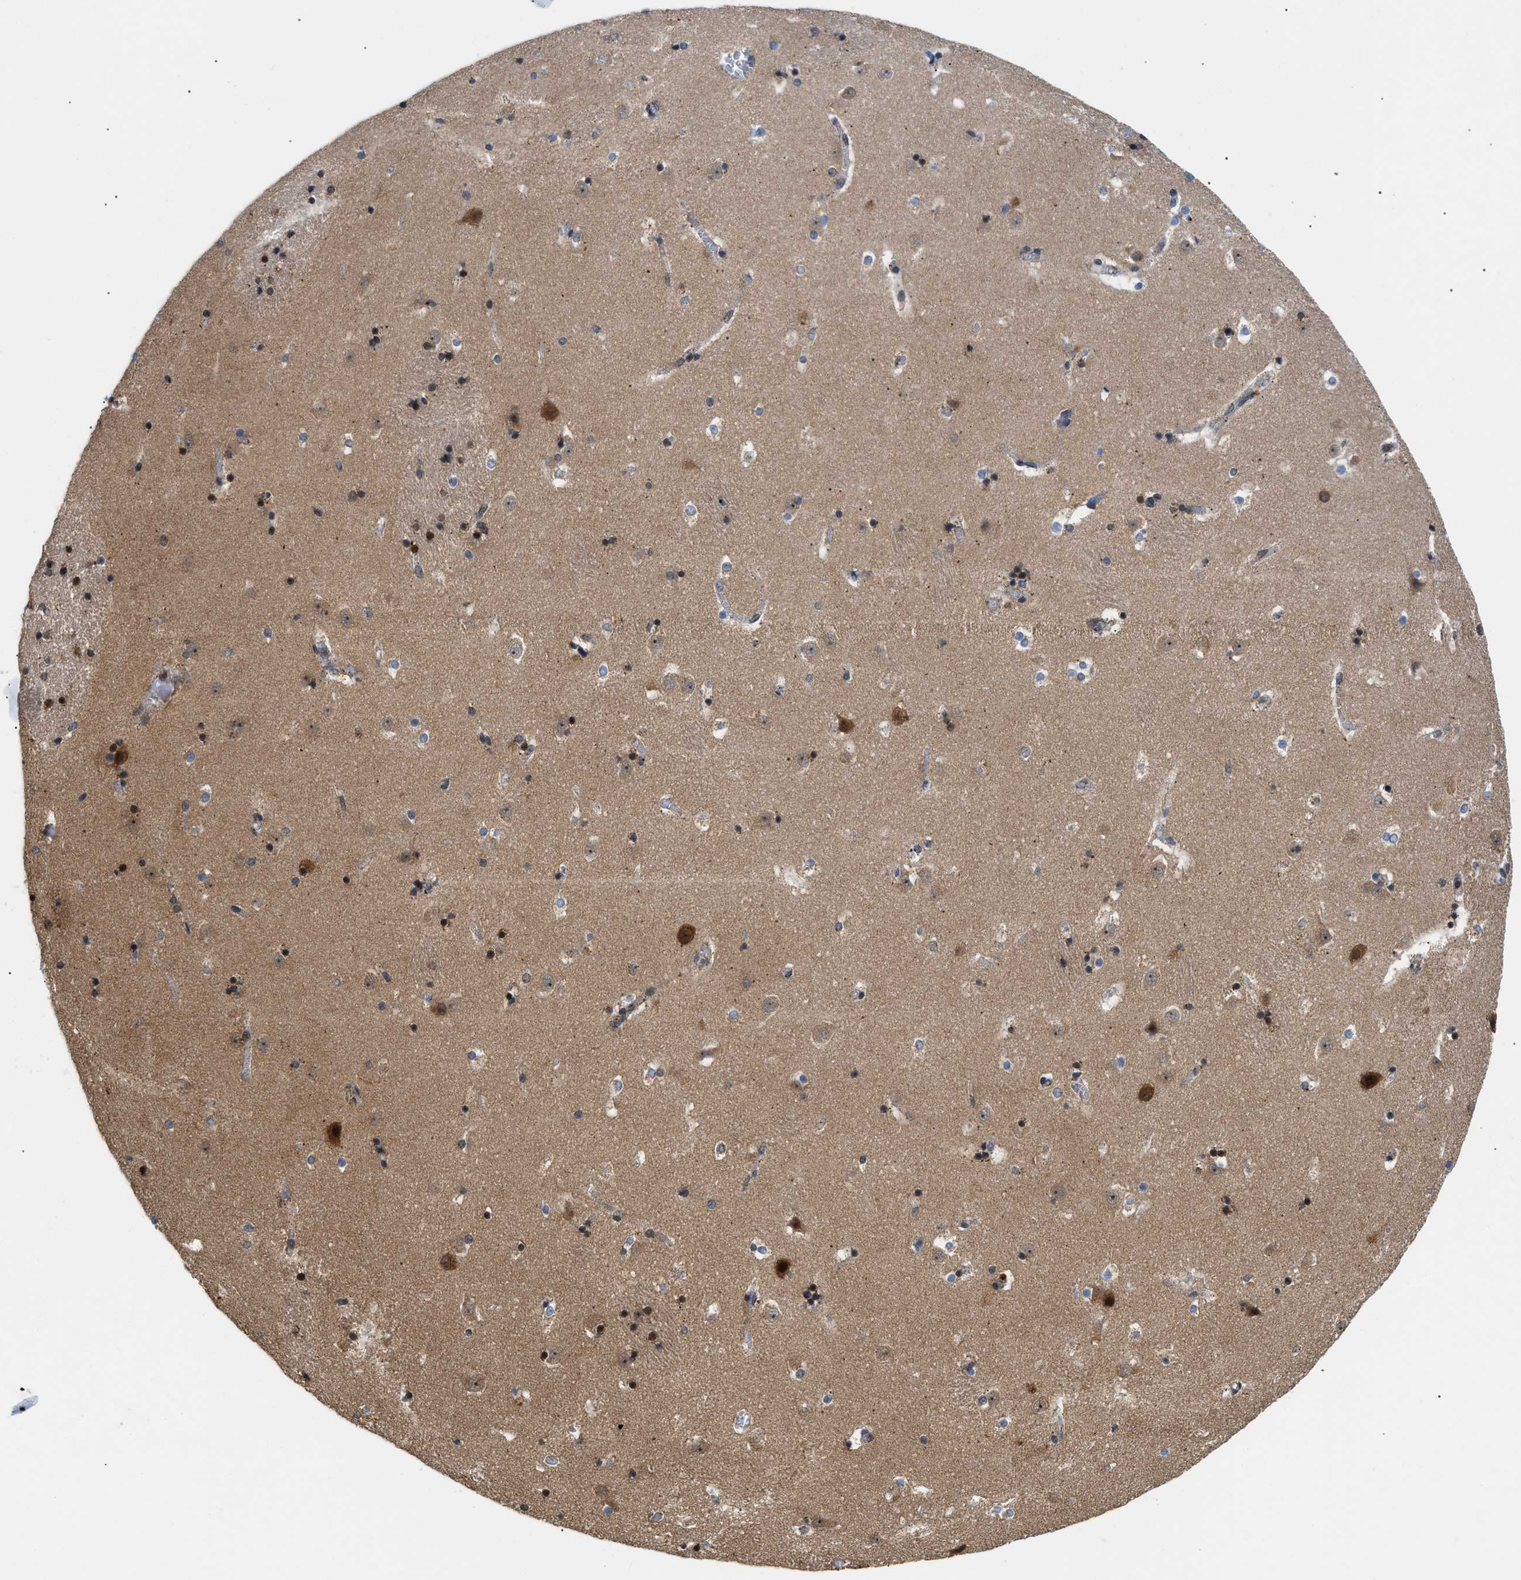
{"staining": {"intensity": "weak", "quantity": "<25%", "location": "nuclear"}, "tissue": "caudate", "cell_type": "Glial cells", "image_type": "normal", "snomed": [{"axis": "morphology", "description": "Normal tissue, NOS"}, {"axis": "topography", "description": "Lateral ventricle wall"}], "caption": "DAB (3,3'-diaminobenzidine) immunohistochemical staining of unremarkable caudate demonstrates no significant staining in glial cells. The staining is performed using DAB (3,3'-diaminobenzidine) brown chromogen with nuclei counter-stained in using hematoxylin.", "gene": "ZBTB11", "patient": {"sex": "male", "age": 45}}